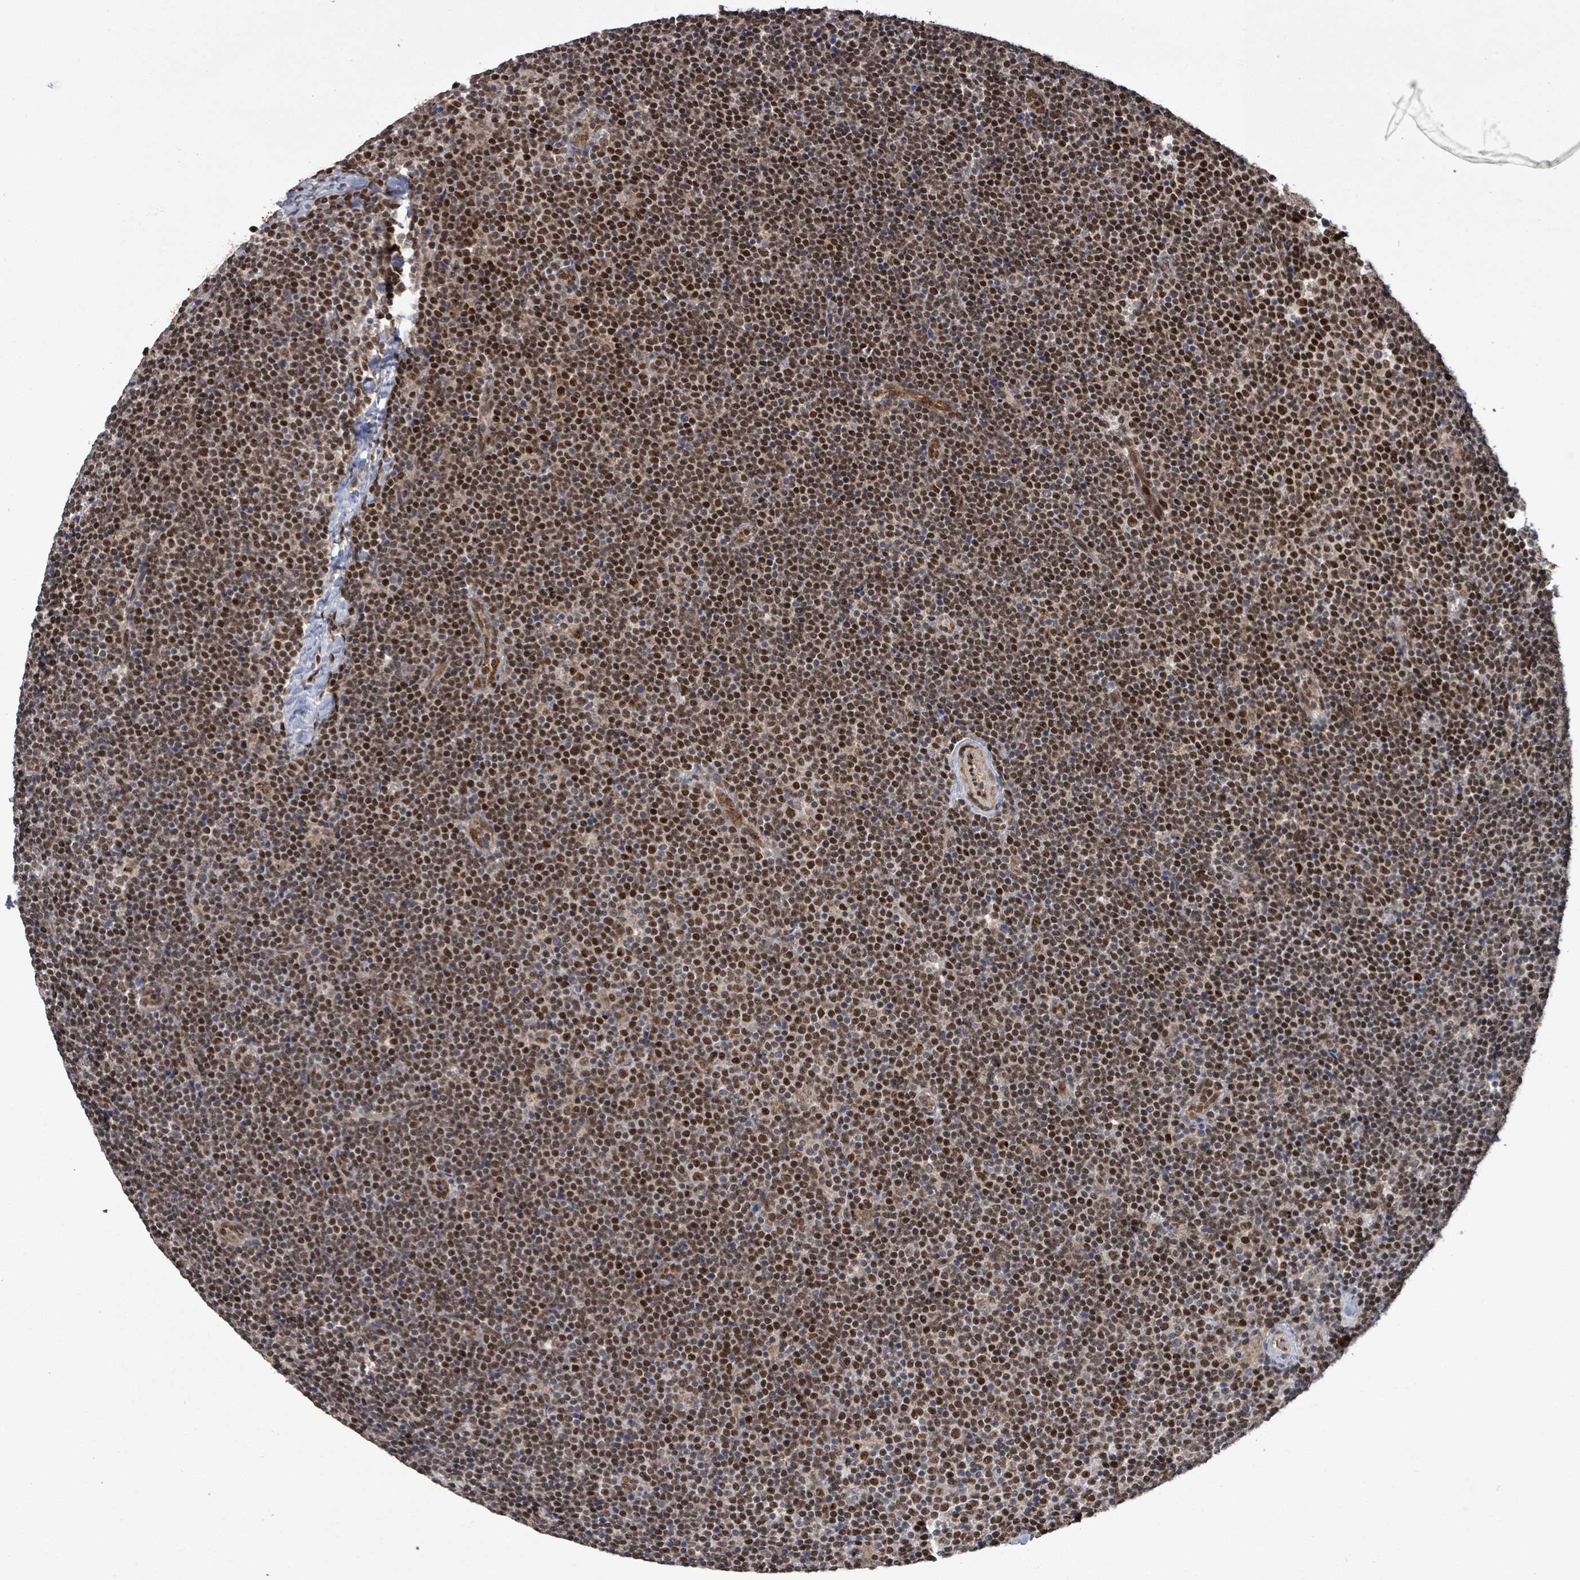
{"staining": {"intensity": "moderate", "quantity": ">75%", "location": "nuclear"}, "tissue": "lymphoma", "cell_type": "Tumor cells", "image_type": "cancer", "snomed": [{"axis": "morphology", "description": "Malignant lymphoma, non-Hodgkin's type, Low grade"}, {"axis": "topography", "description": "Lymph node"}], "caption": "Protein staining demonstrates moderate nuclear staining in about >75% of tumor cells in malignant lymphoma, non-Hodgkin's type (low-grade).", "gene": "PATZ1", "patient": {"sex": "male", "age": 48}}